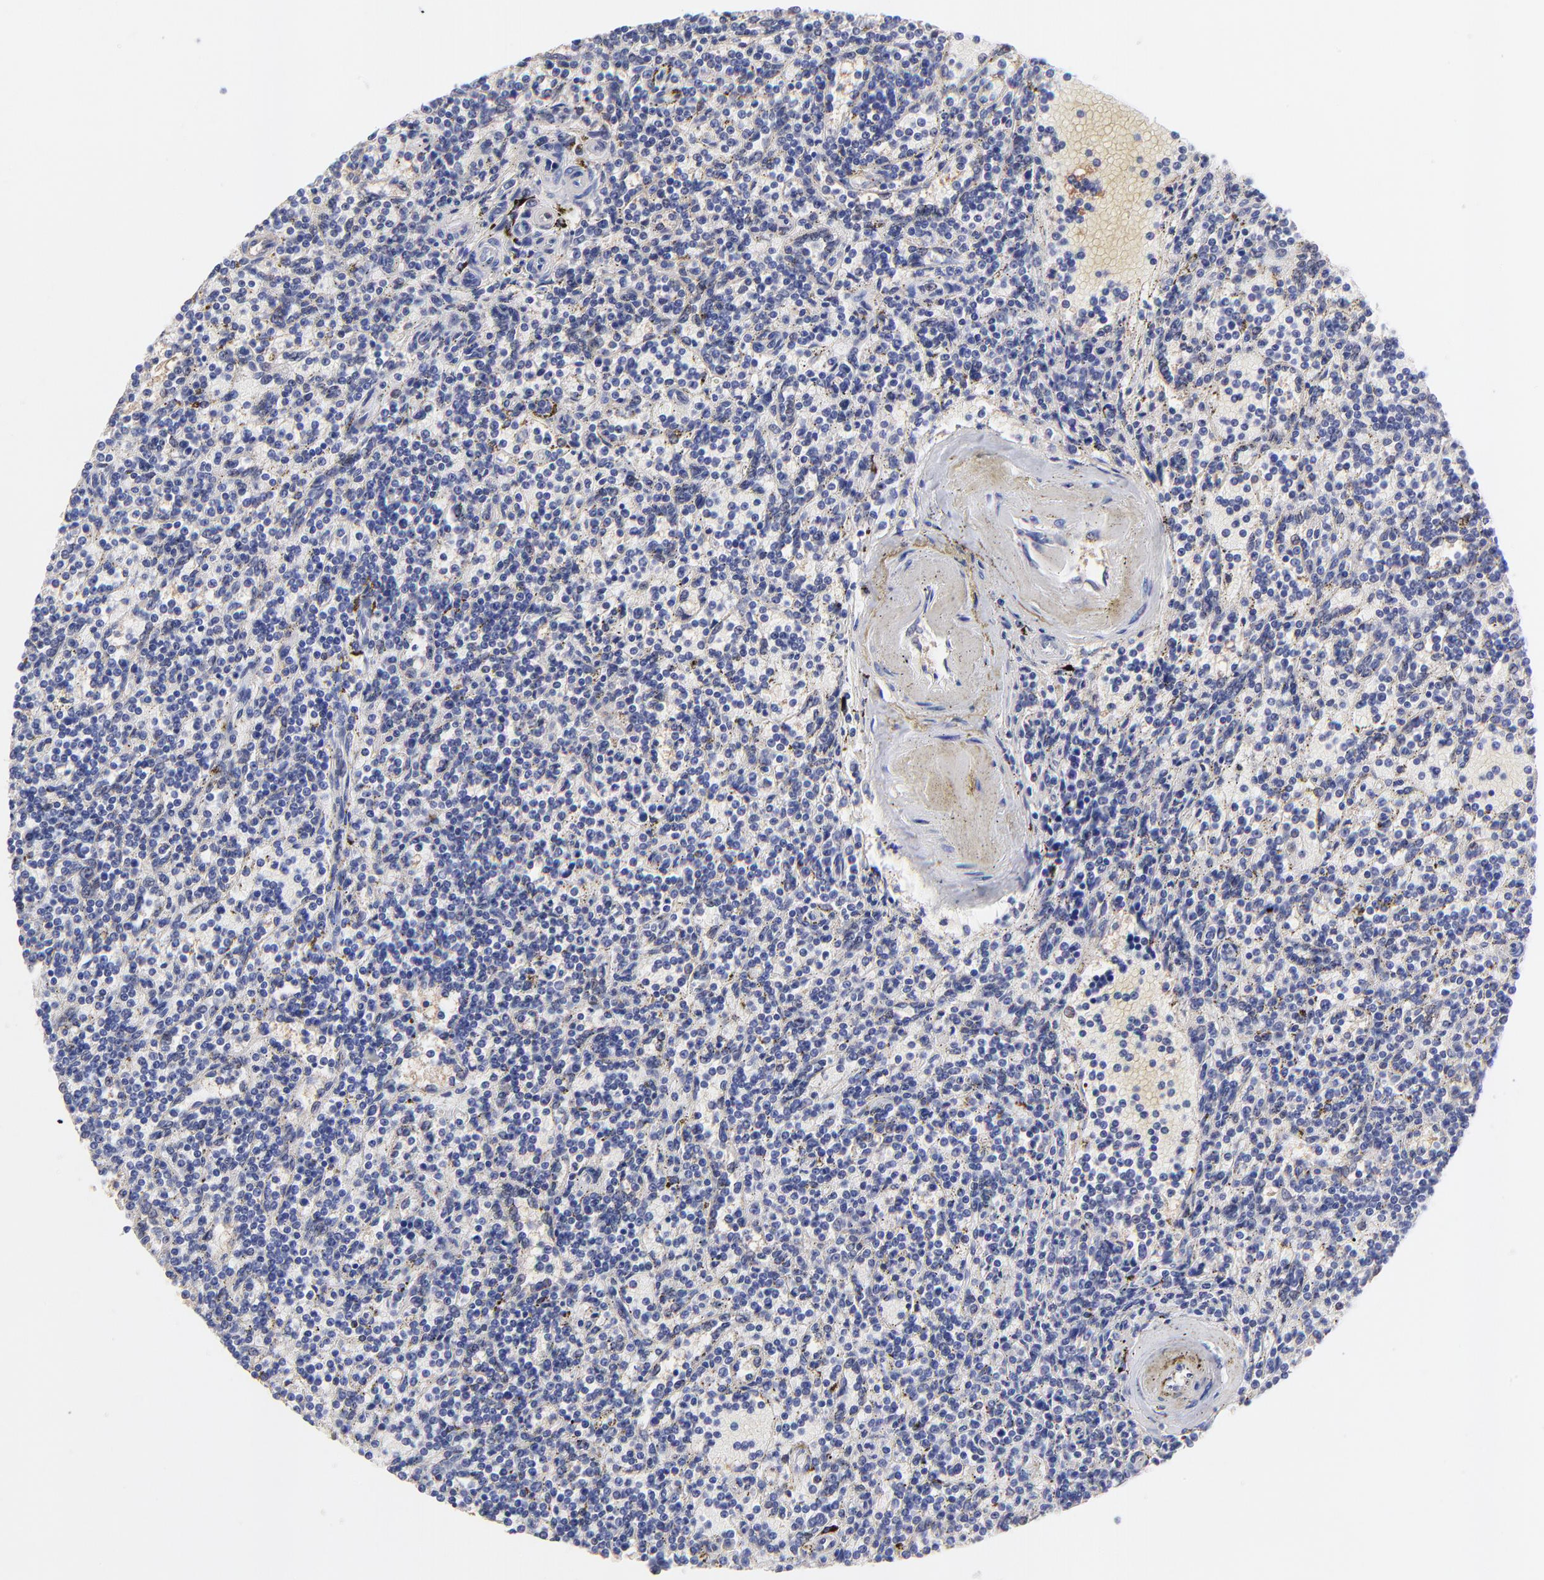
{"staining": {"intensity": "negative", "quantity": "none", "location": "none"}, "tissue": "lymphoma", "cell_type": "Tumor cells", "image_type": "cancer", "snomed": [{"axis": "morphology", "description": "Malignant lymphoma, non-Hodgkin's type, Low grade"}, {"axis": "topography", "description": "Spleen"}], "caption": "Immunohistochemical staining of human lymphoma exhibits no significant positivity in tumor cells.", "gene": "ZNF747", "patient": {"sex": "male", "age": 73}}